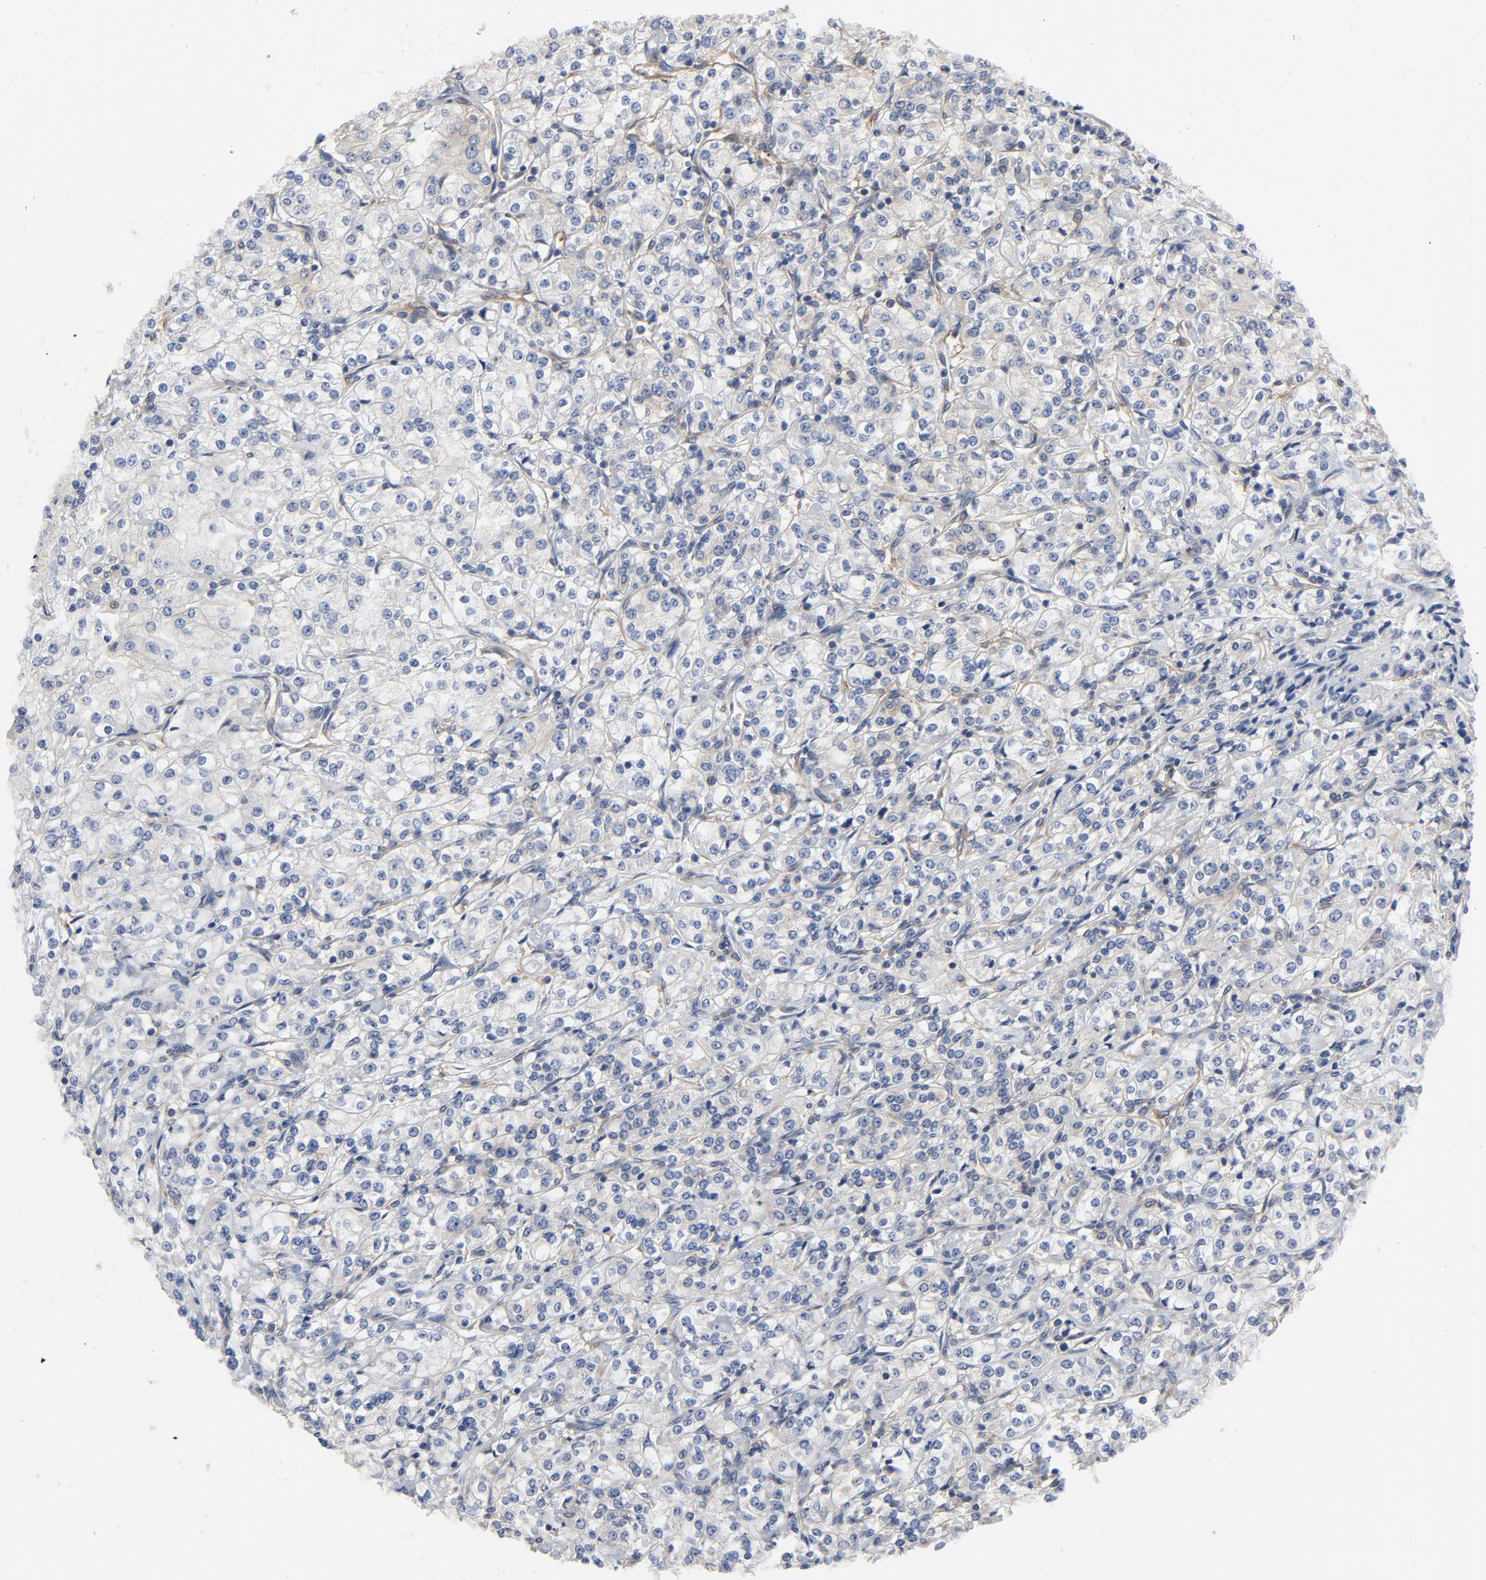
{"staining": {"intensity": "weak", "quantity": "<25%", "location": "cytoplasmic/membranous"}, "tissue": "renal cancer", "cell_type": "Tumor cells", "image_type": "cancer", "snomed": [{"axis": "morphology", "description": "Adenocarcinoma, NOS"}, {"axis": "topography", "description": "Kidney"}], "caption": "This histopathology image is of renal cancer stained with IHC to label a protein in brown with the nuclei are counter-stained blue. There is no expression in tumor cells.", "gene": "DYNLT3", "patient": {"sex": "male", "age": 77}}